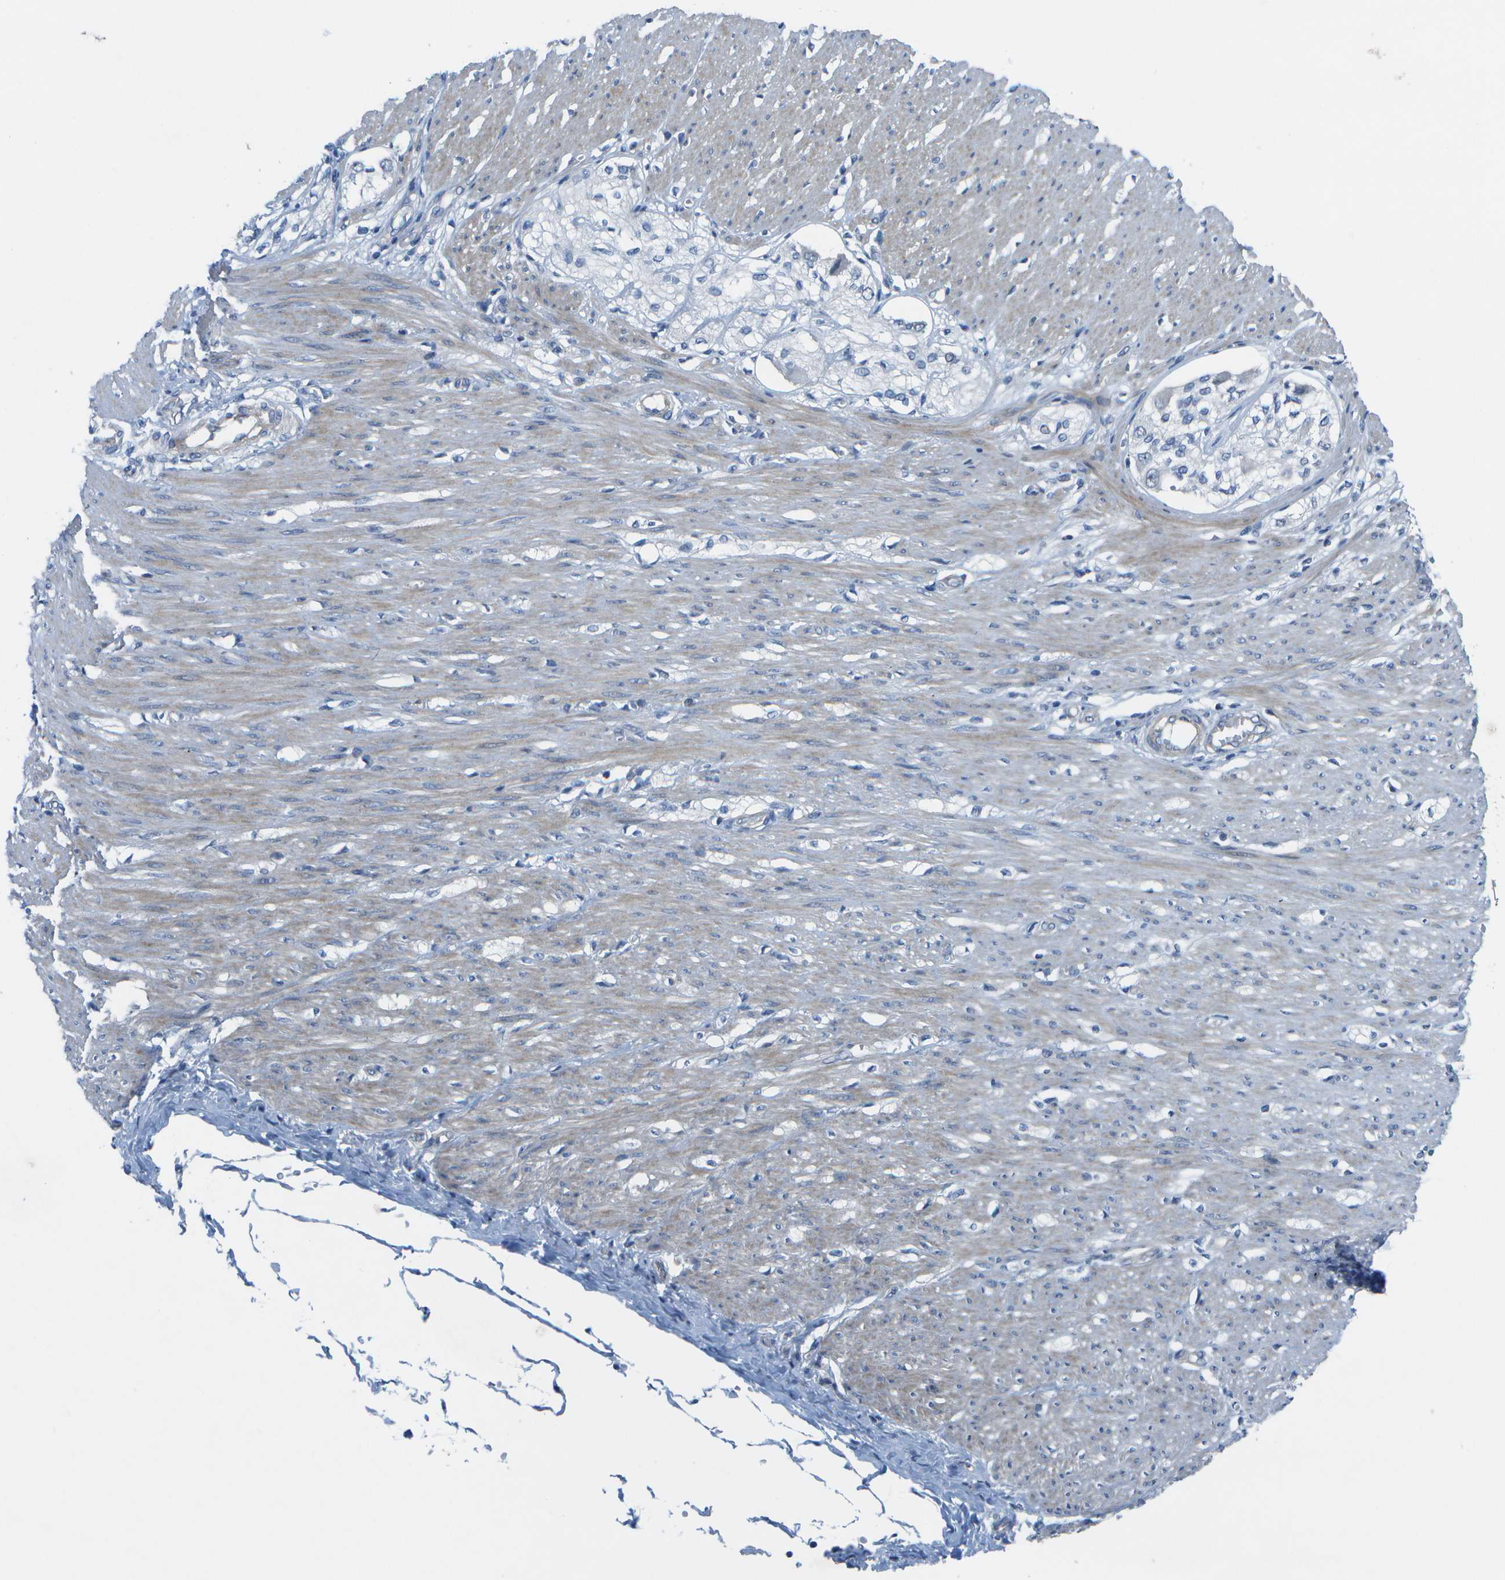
{"staining": {"intensity": "negative", "quantity": "none", "location": "none"}, "tissue": "adipose tissue", "cell_type": "Adipocytes", "image_type": "normal", "snomed": [{"axis": "morphology", "description": "Normal tissue, NOS"}, {"axis": "morphology", "description": "Adenocarcinoma, NOS"}, {"axis": "topography", "description": "Colon"}, {"axis": "topography", "description": "Peripheral nerve tissue"}], "caption": "Photomicrograph shows no protein staining in adipocytes of normal adipose tissue.", "gene": "SORBS3", "patient": {"sex": "male", "age": 14}}